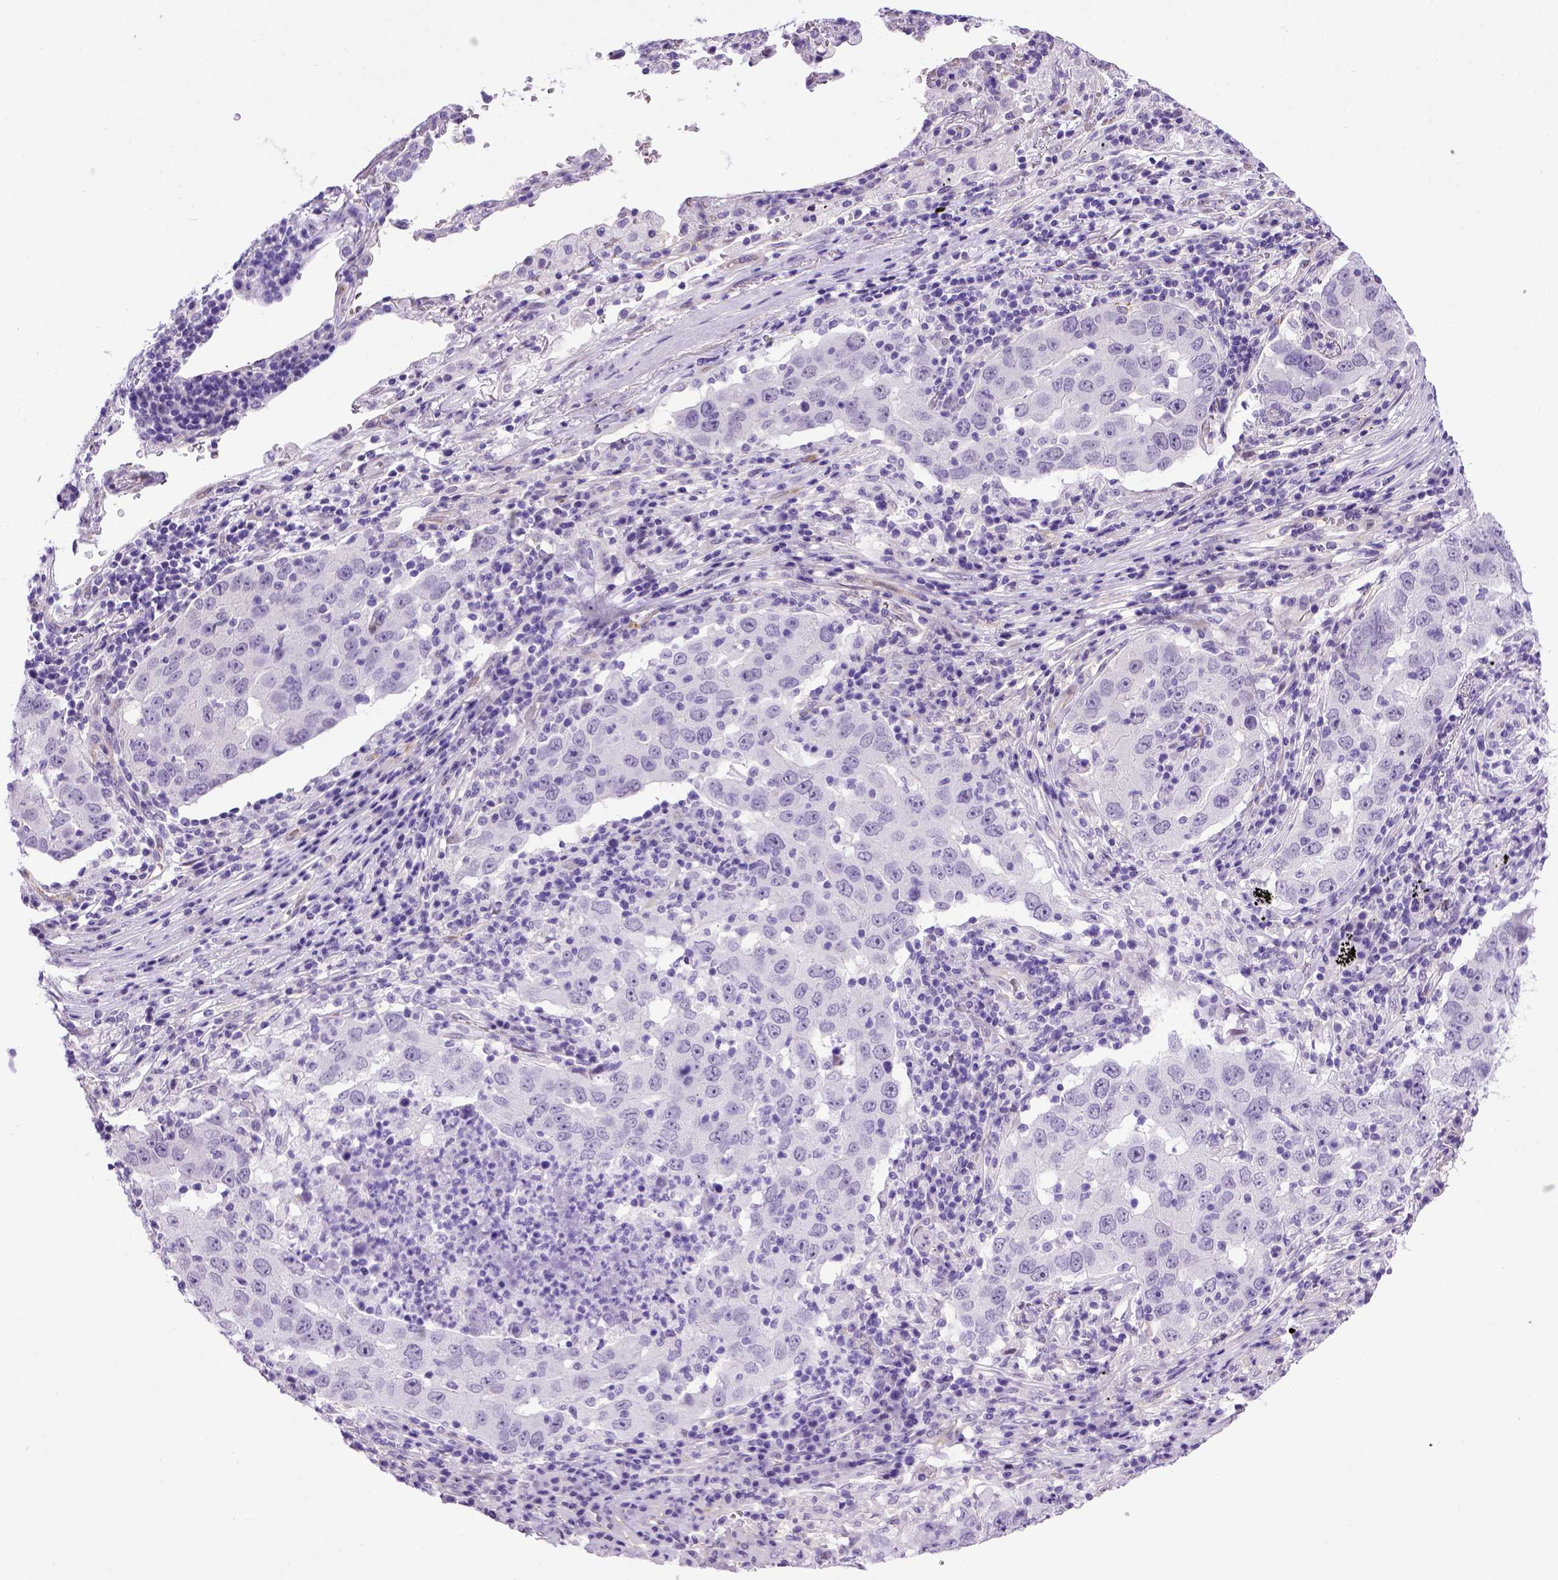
{"staining": {"intensity": "negative", "quantity": "none", "location": "none"}, "tissue": "lung cancer", "cell_type": "Tumor cells", "image_type": "cancer", "snomed": [{"axis": "morphology", "description": "Adenocarcinoma, NOS"}, {"axis": "topography", "description": "Lung"}], "caption": "Immunohistochemistry (IHC) of lung adenocarcinoma displays no staining in tumor cells.", "gene": "ADAM12", "patient": {"sex": "male", "age": 73}}